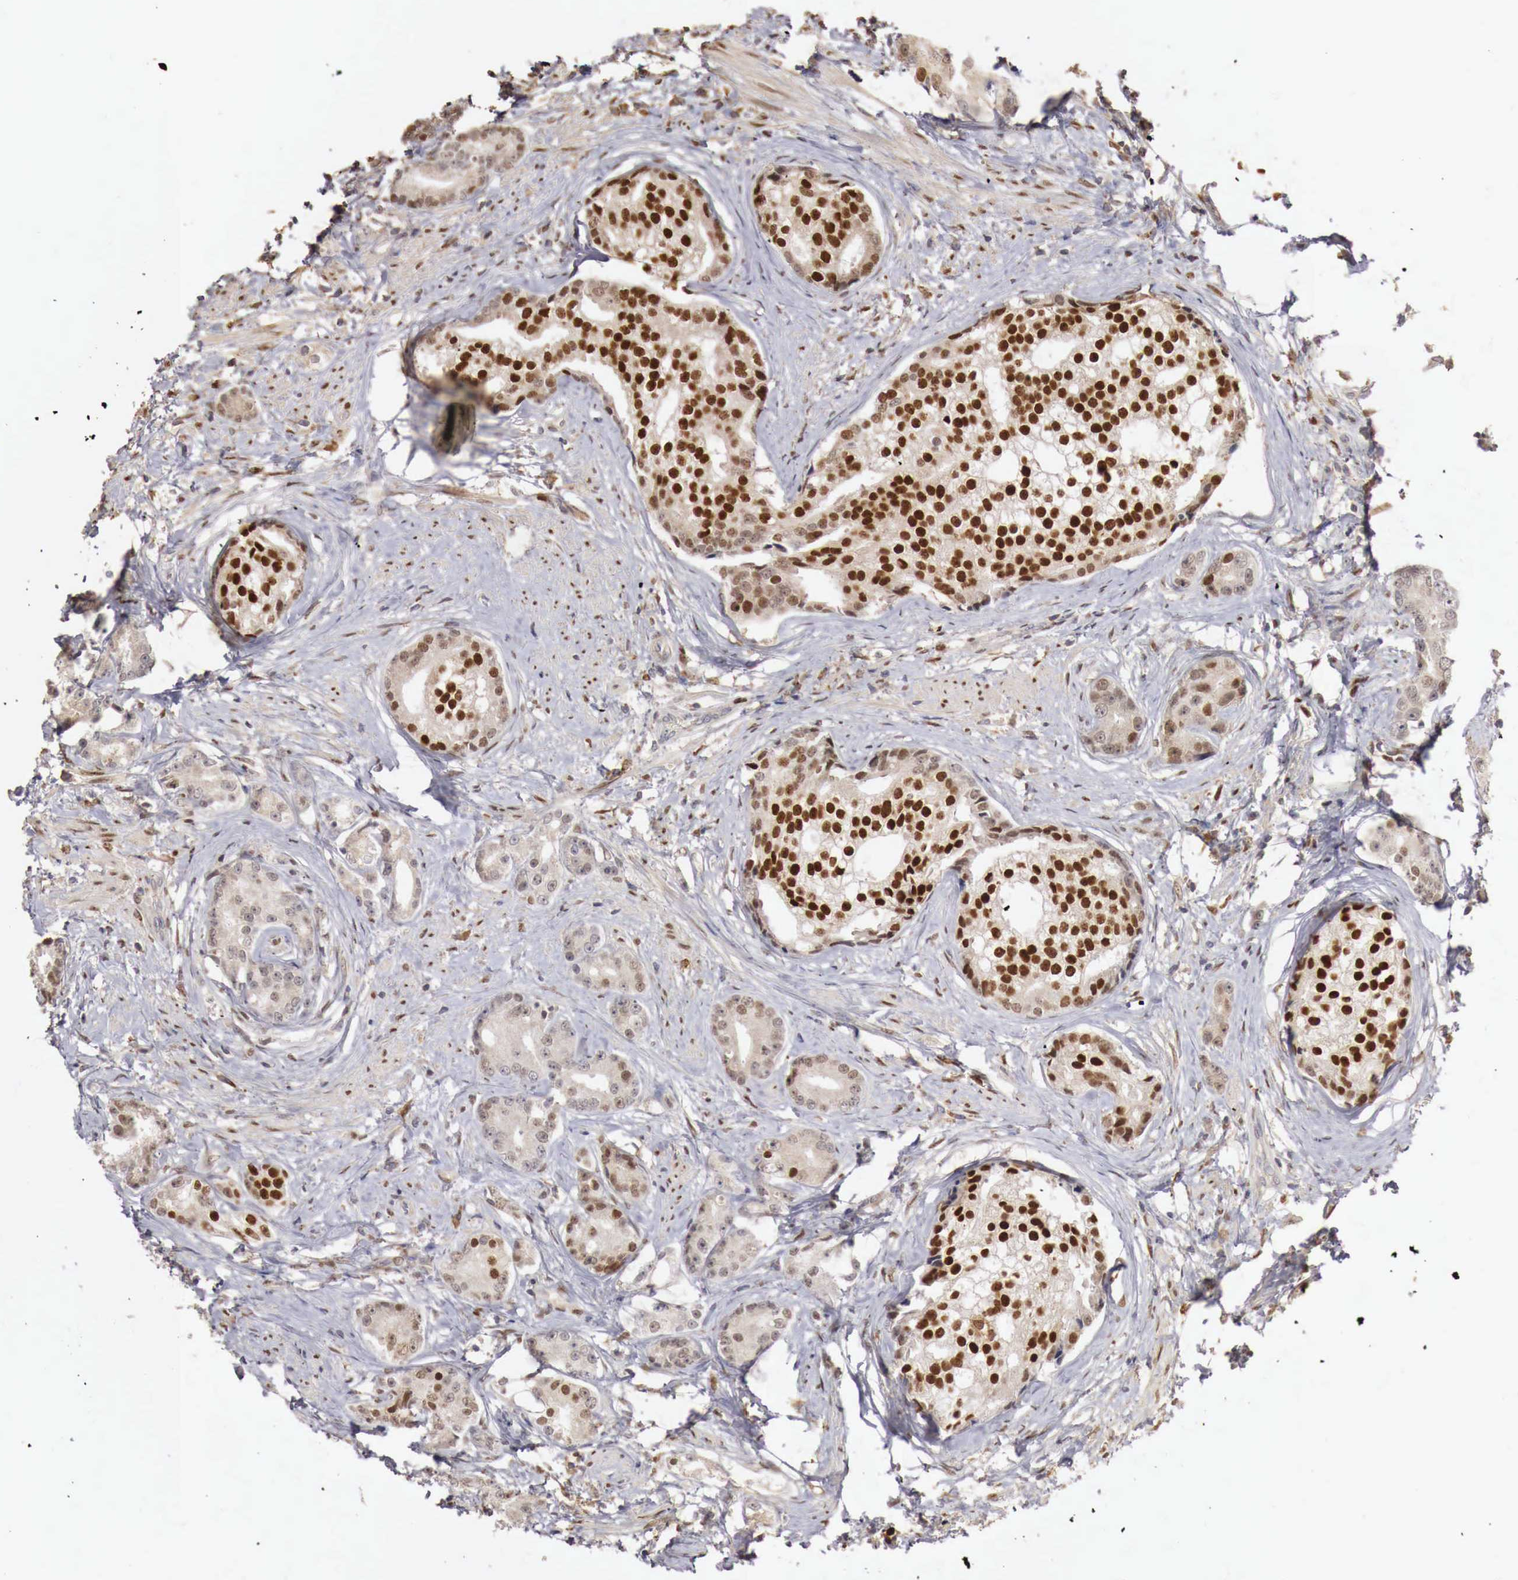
{"staining": {"intensity": "strong", "quantity": "25%-75%", "location": "nuclear"}, "tissue": "prostate cancer", "cell_type": "Tumor cells", "image_type": "cancer", "snomed": [{"axis": "morphology", "description": "Adenocarcinoma, Medium grade"}, {"axis": "topography", "description": "Prostate"}], "caption": "Immunohistochemical staining of prostate cancer exhibits high levels of strong nuclear staining in approximately 25%-75% of tumor cells.", "gene": "KHDRBS2", "patient": {"sex": "male", "age": 59}}